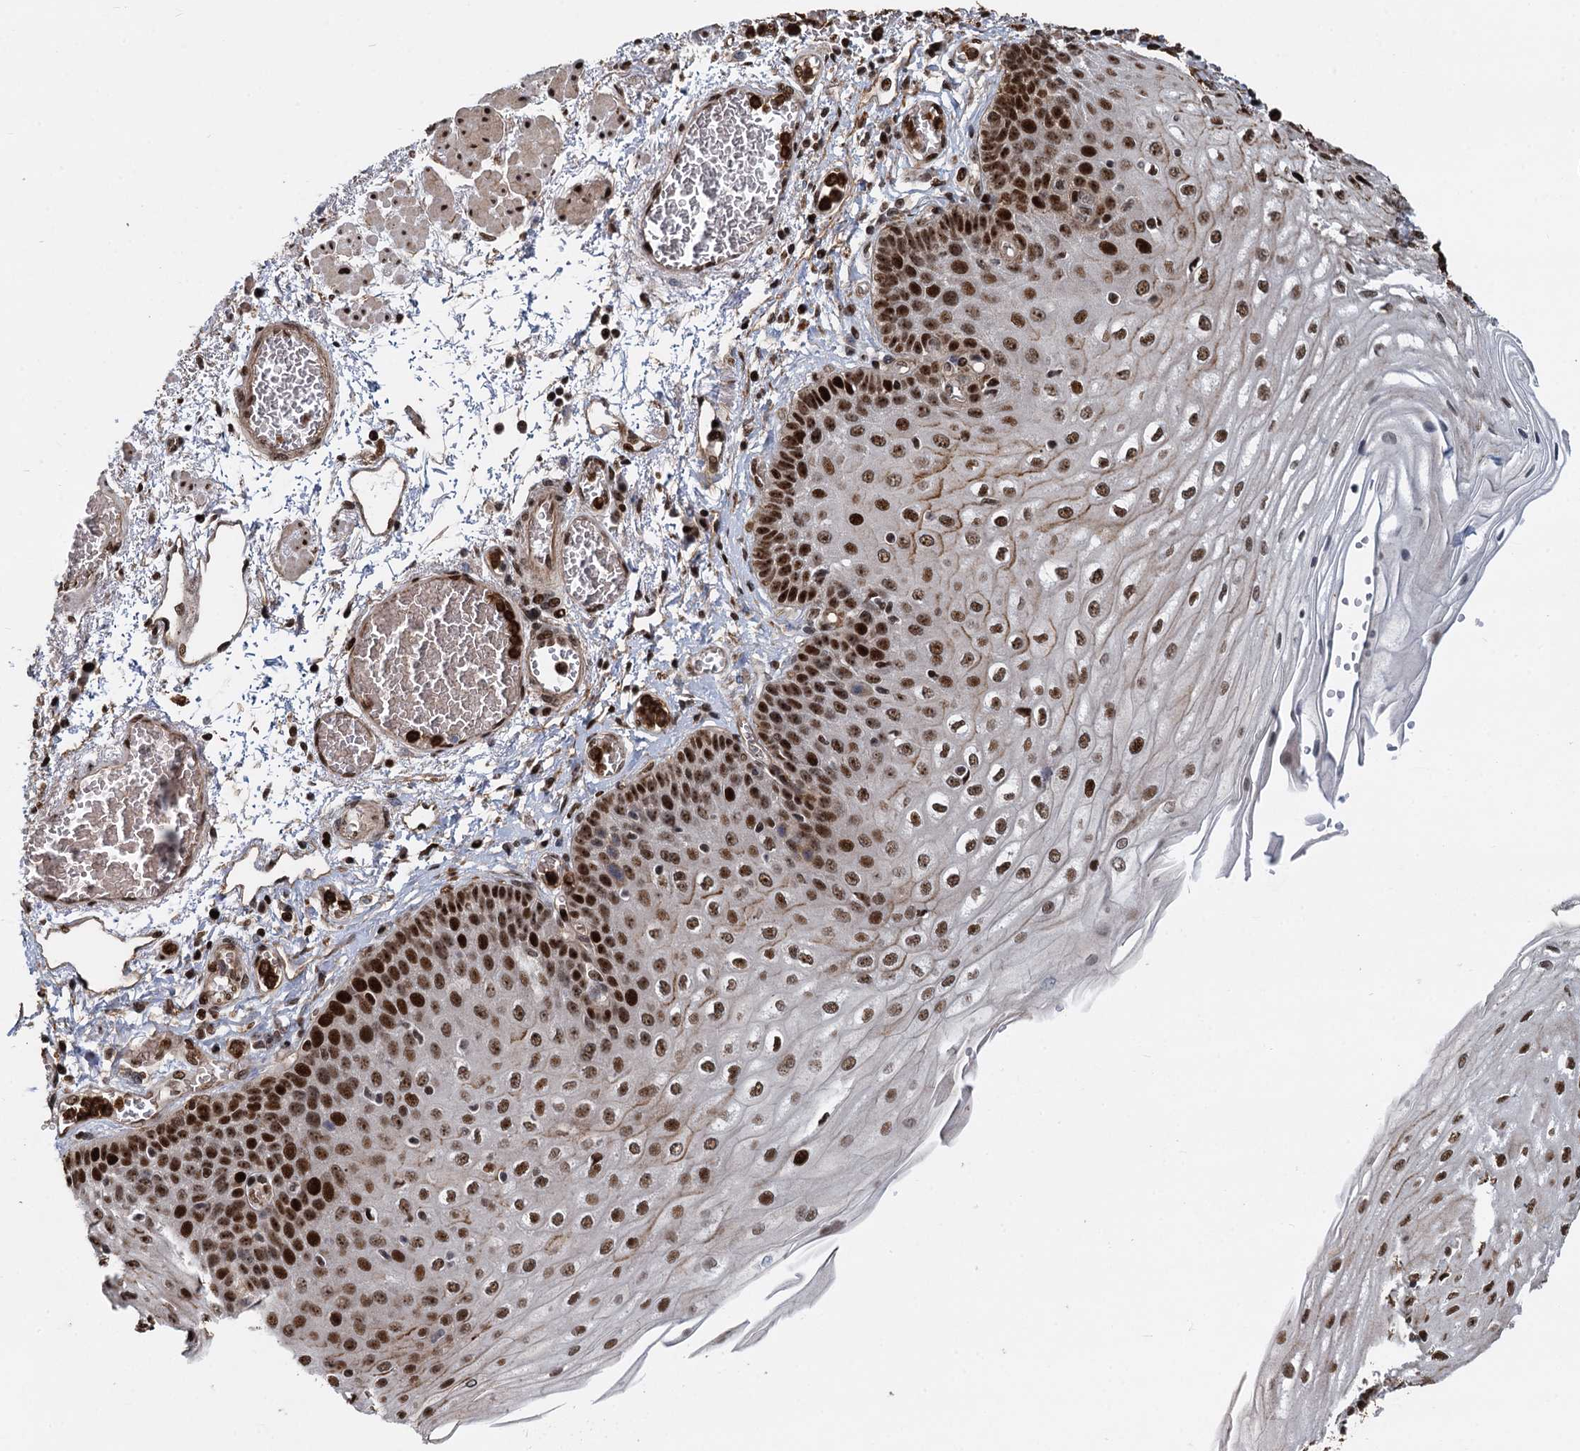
{"staining": {"intensity": "strong", "quantity": ">75%", "location": "nuclear"}, "tissue": "esophagus", "cell_type": "Squamous epithelial cells", "image_type": "normal", "snomed": [{"axis": "morphology", "description": "Normal tissue, NOS"}, {"axis": "topography", "description": "Esophagus"}], "caption": "DAB immunohistochemical staining of unremarkable human esophagus demonstrates strong nuclear protein expression in approximately >75% of squamous epithelial cells.", "gene": "ANKRD49", "patient": {"sex": "male", "age": 81}}